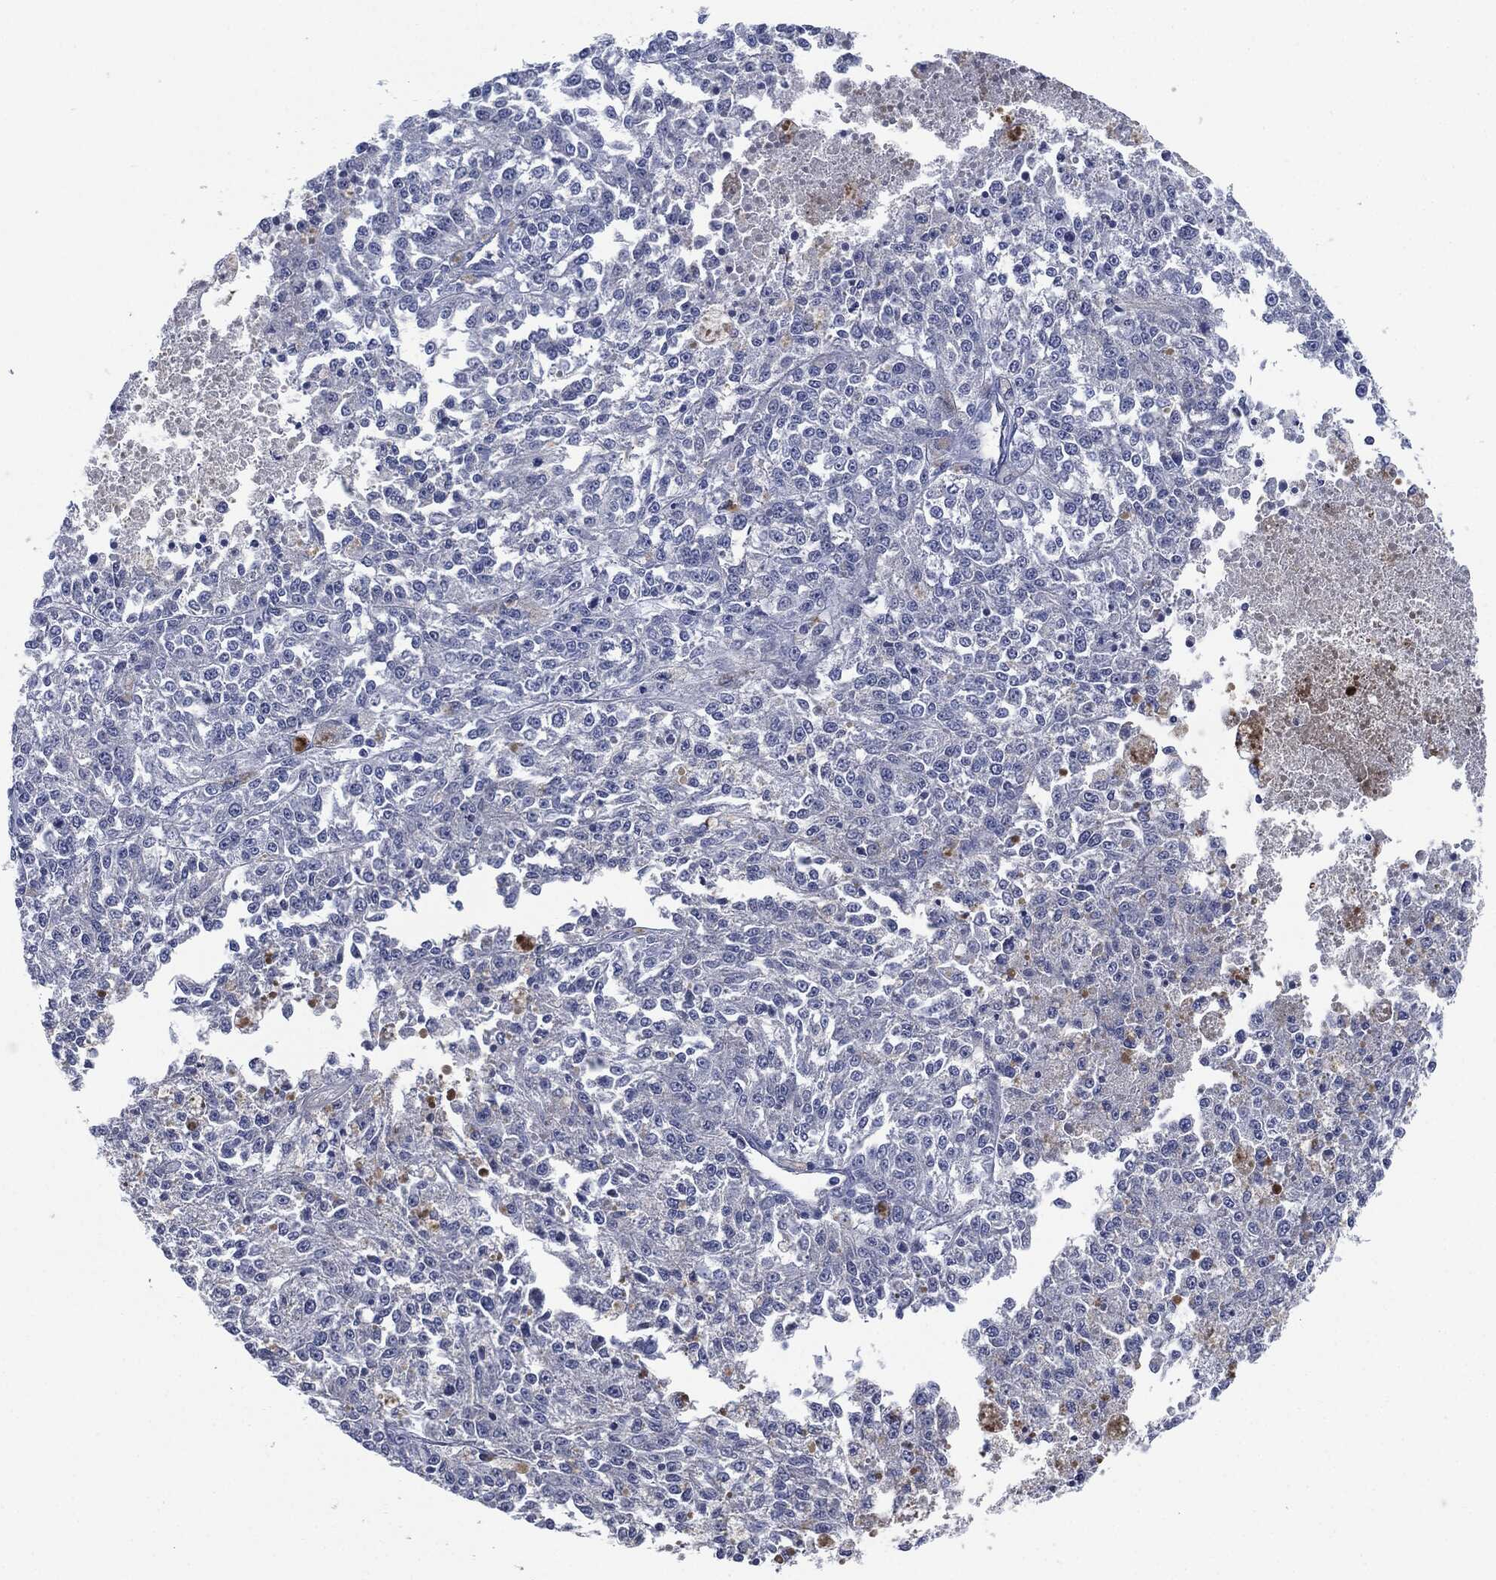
{"staining": {"intensity": "negative", "quantity": "none", "location": "none"}, "tissue": "melanoma", "cell_type": "Tumor cells", "image_type": "cancer", "snomed": [{"axis": "morphology", "description": "Malignant melanoma, Metastatic site"}, {"axis": "topography", "description": "Lymph node"}], "caption": "Immunohistochemical staining of human melanoma demonstrates no significant staining in tumor cells.", "gene": "SHROOM2", "patient": {"sex": "female", "age": 64}}